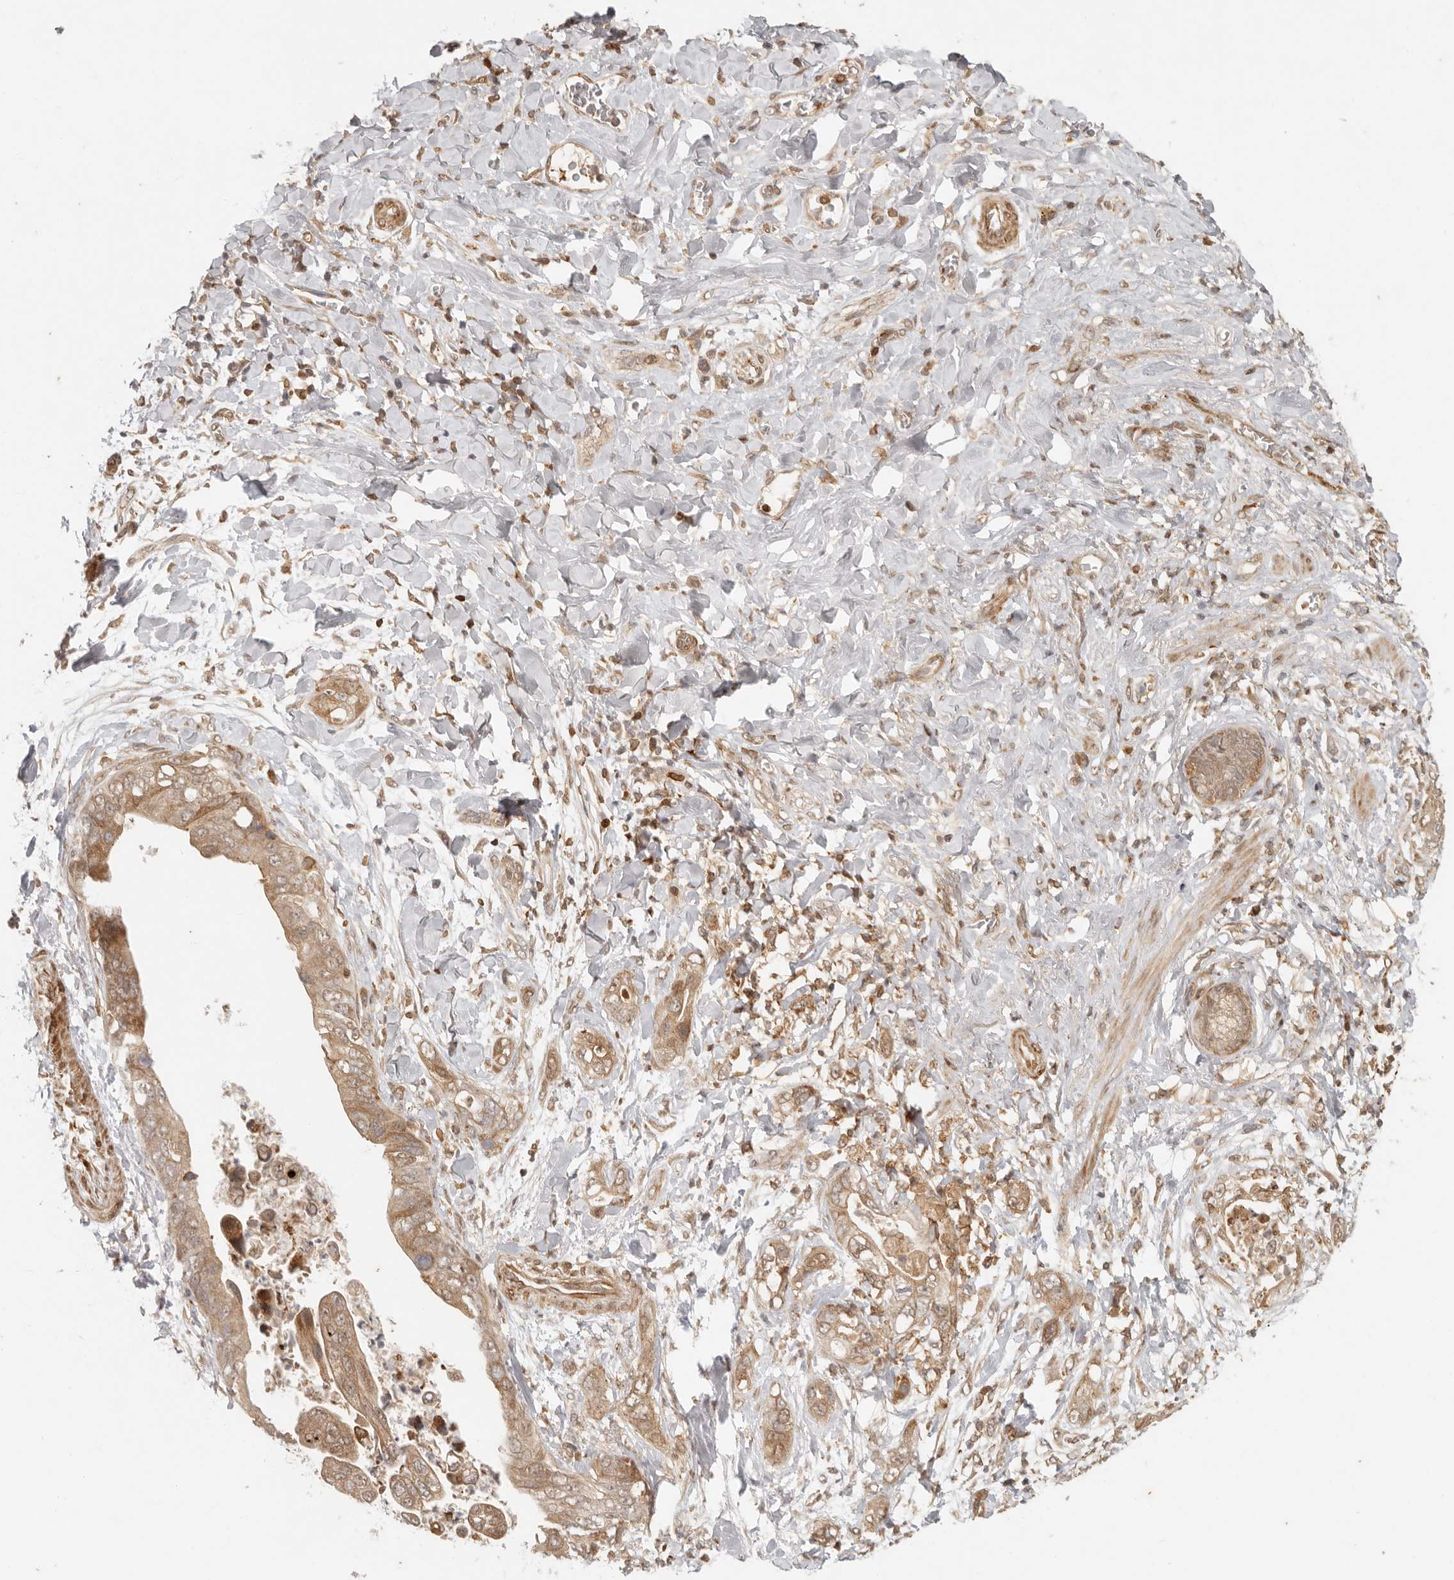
{"staining": {"intensity": "moderate", "quantity": ">75%", "location": "cytoplasmic/membranous,nuclear"}, "tissue": "pancreatic cancer", "cell_type": "Tumor cells", "image_type": "cancer", "snomed": [{"axis": "morphology", "description": "Adenocarcinoma, NOS"}, {"axis": "topography", "description": "Pancreas"}], "caption": "This photomicrograph demonstrates immunohistochemistry staining of human pancreatic cancer, with medium moderate cytoplasmic/membranous and nuclear positivity in about >75% of tumor cells.", "gene": "AHDC1", "patient": {"sex": "female", "age": 78}}